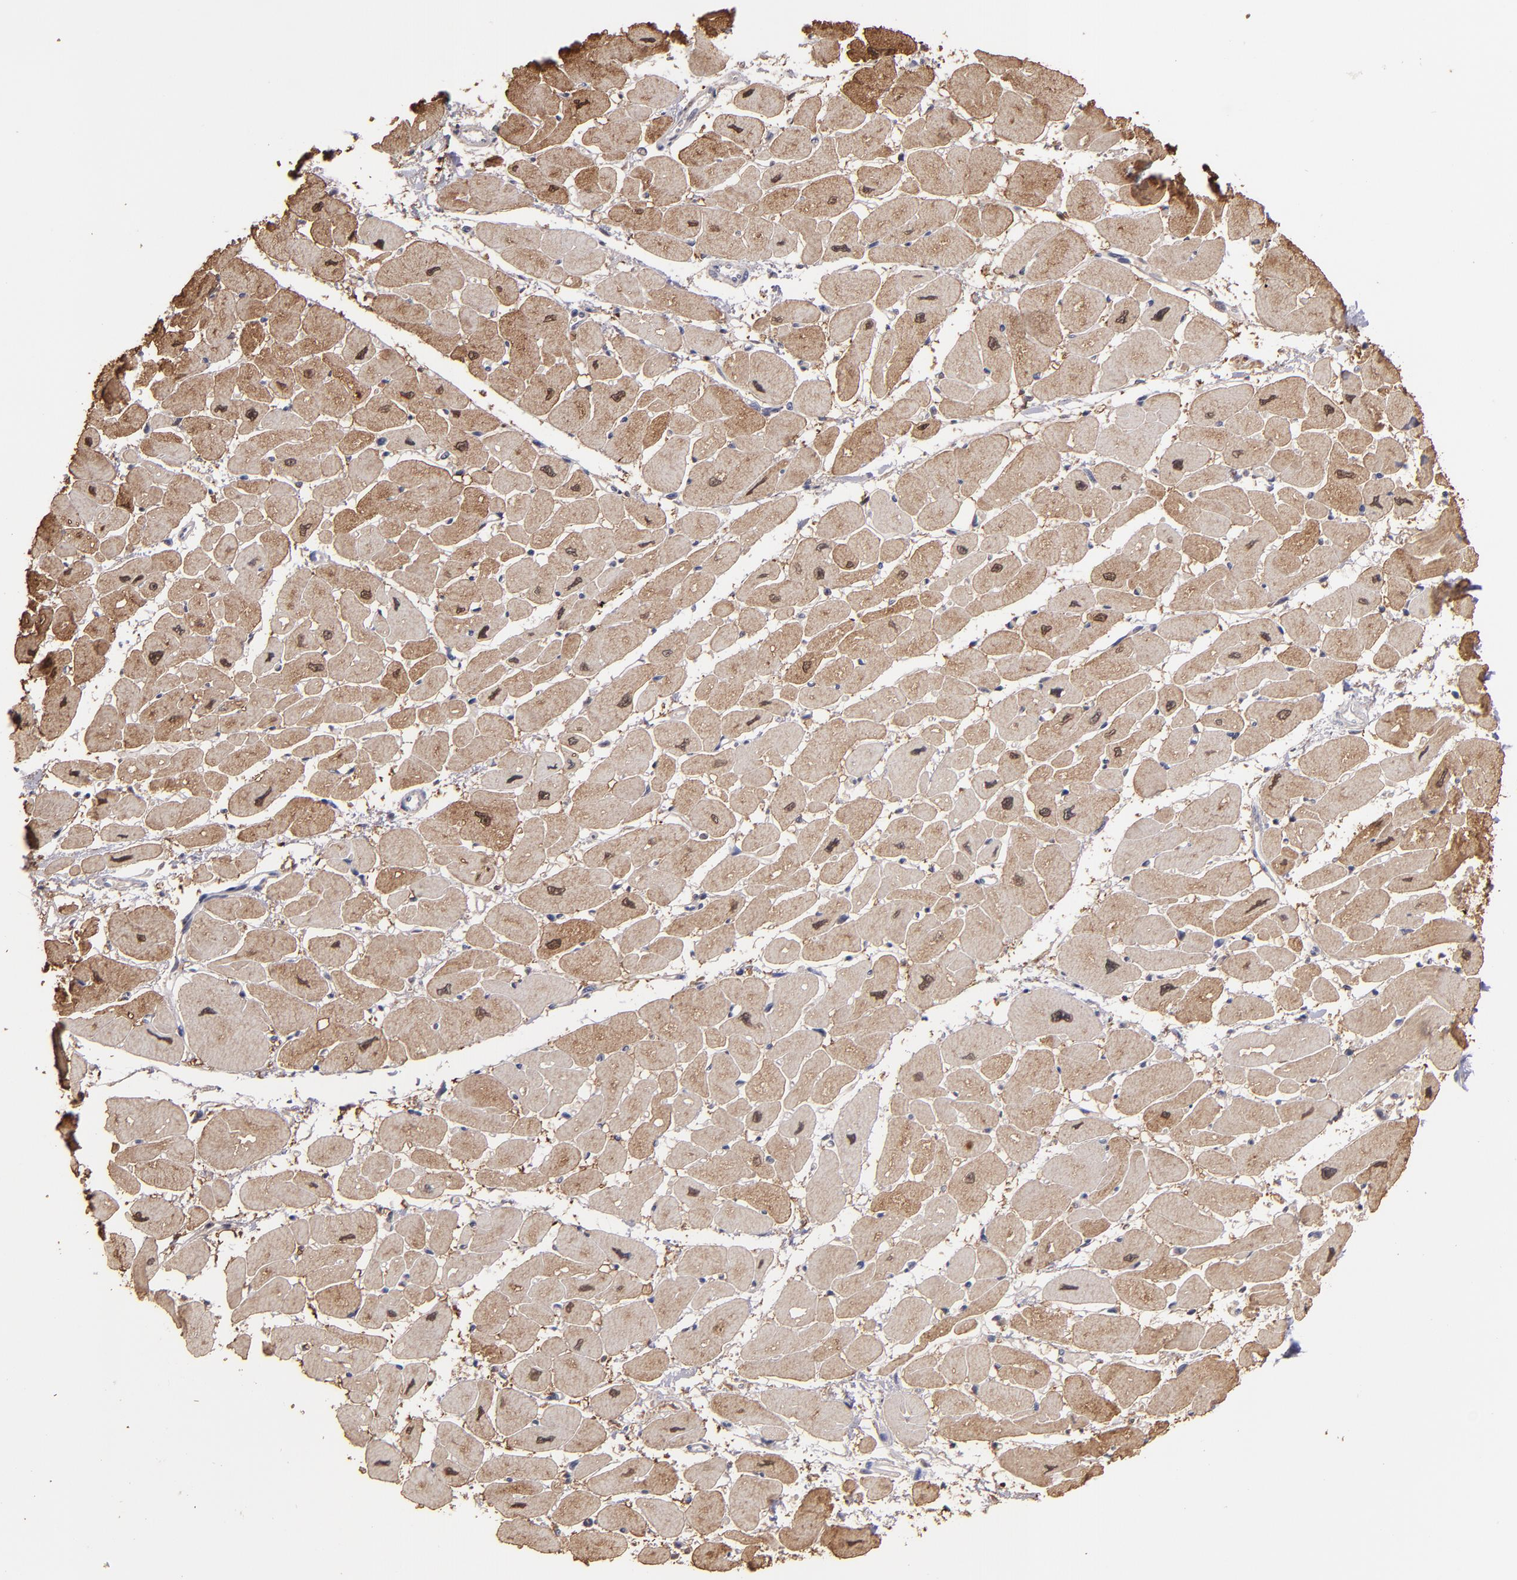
{"staining": {"intensity": "strong", "quantity": "25%-75%", "location": "cytoplasmic/membranous,nuclear"}, "tissue": "heart muscle", "cell_type": "Cardiomyocytes", "image_type": "normal", "snomed": [{"axis": "morphology", "description": "Normal tissue, NOS"}, {"axis": "topography", "description": "Heart"}], "caption": "This image displays immunohistochemistry (IHC) staining of unremarkable heart muscle, with high strong cytoplasmic/membranous,nuclear expression in approximately 25%-75% of cardiomyocytes.", "gene": "S100A1", "patient": {"sex": "female", "age": 54}}